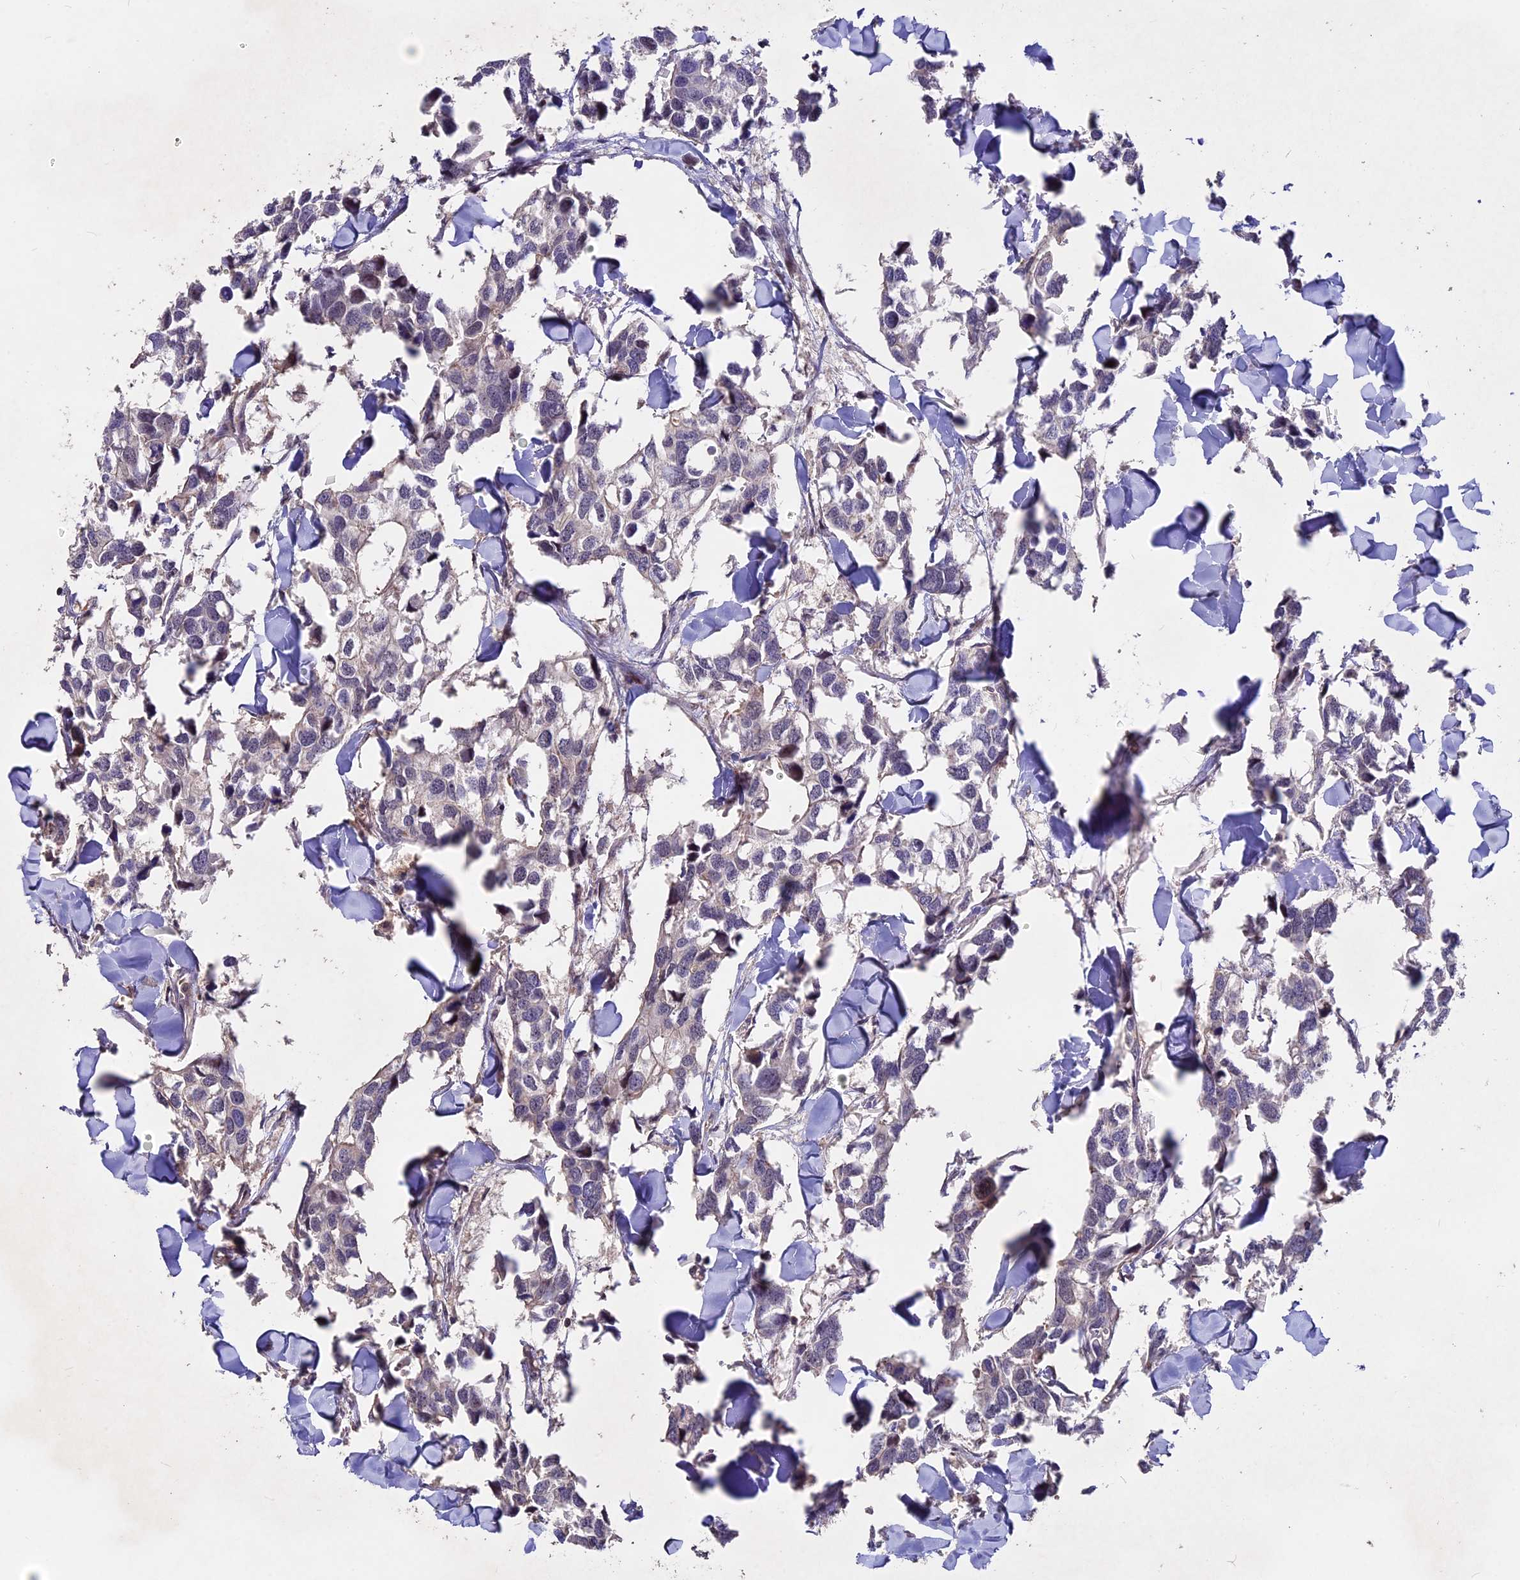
{"staining": {"intensity": "negative", "quantity": "none", "location": "none"}, "tissue": "breast cancer", "cell_type": "Tumor cells", "image_type": "cancer", "snomed": [{"axis": "morphology", "description": "Duct carcinoma"}, {"axis": "topography", "description": "Breast"}], "caption": "Tumor cells are negative for protein expression in human breast cancer (infiltrating ductal carcinoma).", "gene": "ZC3H10", "patient": {"sex": "female", "age": 83}}